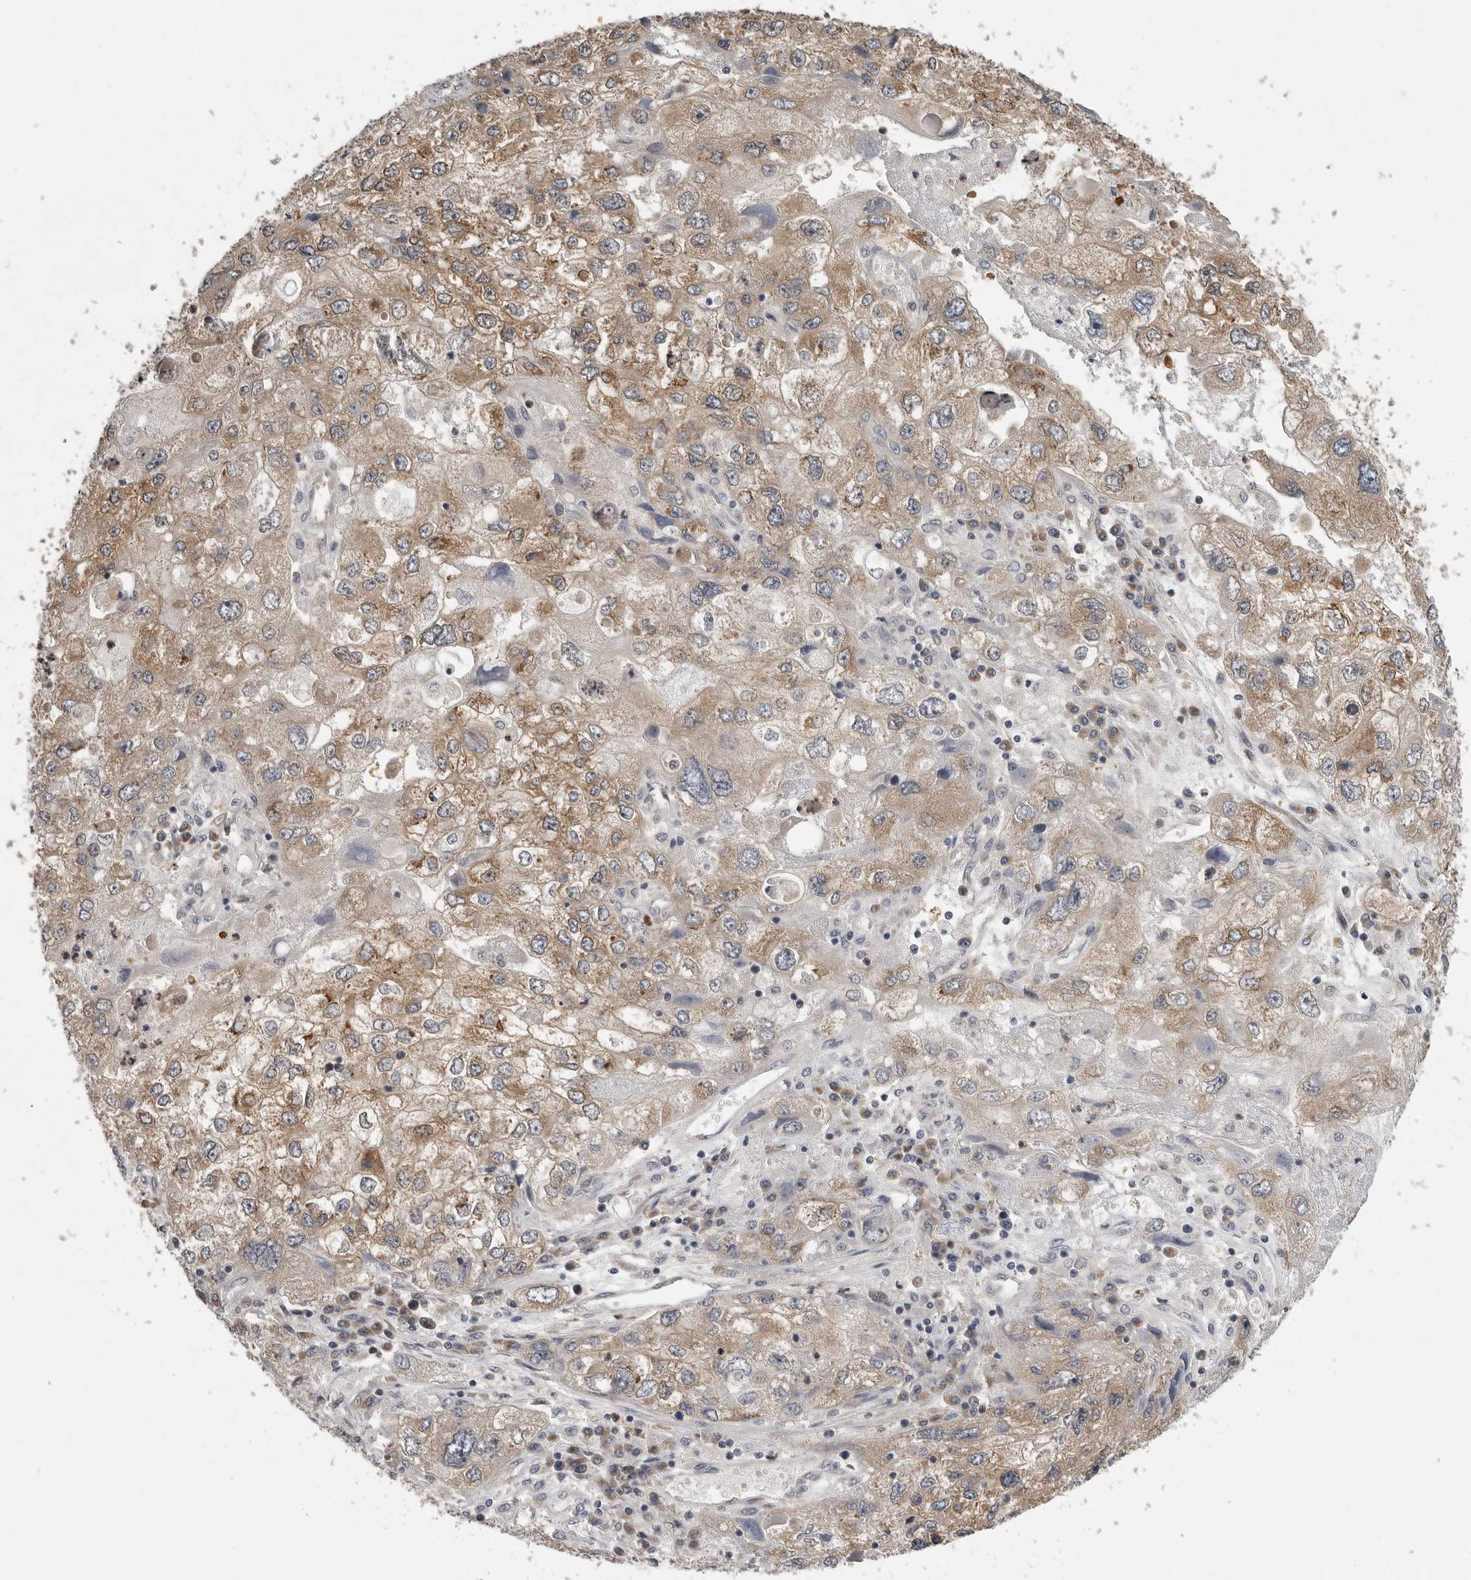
{"staining": {"intensity": "moderate", "quantity": ">75%", "location": "cytoplasmic/membranous"}, "tissue": "endometrial cancer", "cell_type": "Tumor cells", "image_type": "cancer", "snomed": [{"axis": "morphology", "description": "Adenocarcinoma, NOS"}, {"axis": "topography", "description": "Endometrium"}], "caption": "Endometrial cancer stained with immunohistochemistry shows moderate cytoplasmic/membranous positivity in approximately >75% of tumor cells. The staining is performed using DAB (3,3'-diaminobenzidine) brown chromogen to label protein expression. The nuclei are counter-stained blue using hematoxylin.", "gene": "RALGPS2", "patient": {"sex": "female", "age": 49}}